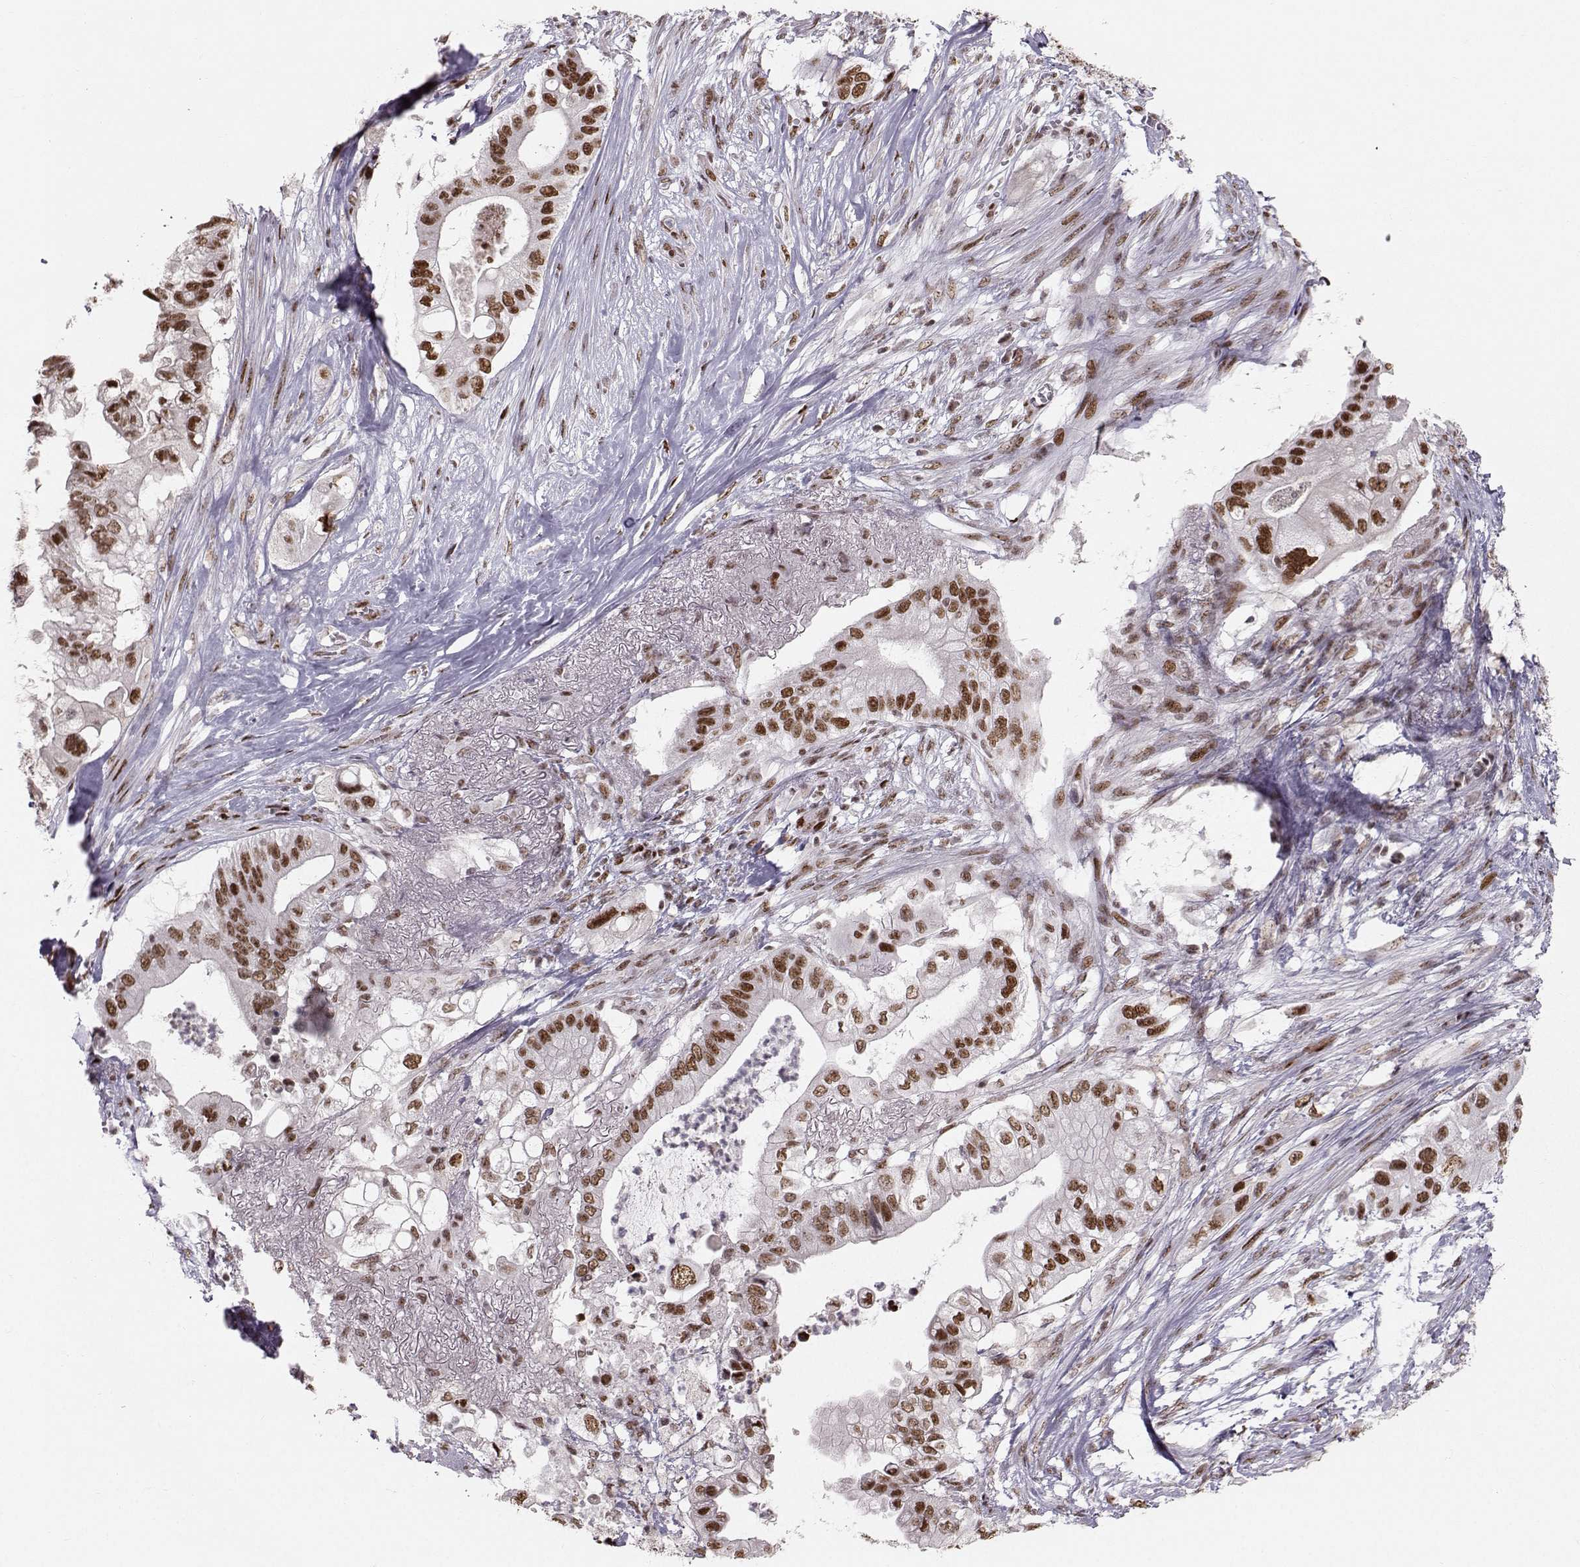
{"staining": {"intensity": "strong", "quantity": "25%-75%", "location": "nuclear"}, "tissue": "pancreatic cancer", "cell_type": "Tumor cells", "image_type": "cancer", "snomed": [{"axis": "morphology", "description": "Adenocarcinoma, NOS"}, {"axis": "topography", "description": "Pancreas"}], "caption": "Immunohistochemistry (DAB) staining of human pancreatic cancer exhibits strong nuclear protein expression in about 25%-75% of tumor cells. The protein of interest is stained brown, and the nuclei are stained in blue (DAB IHC with brightfield microscopy, high magnification).", "gene": "SNAPC2", "patient": {"sex": "female", "age": 72}}